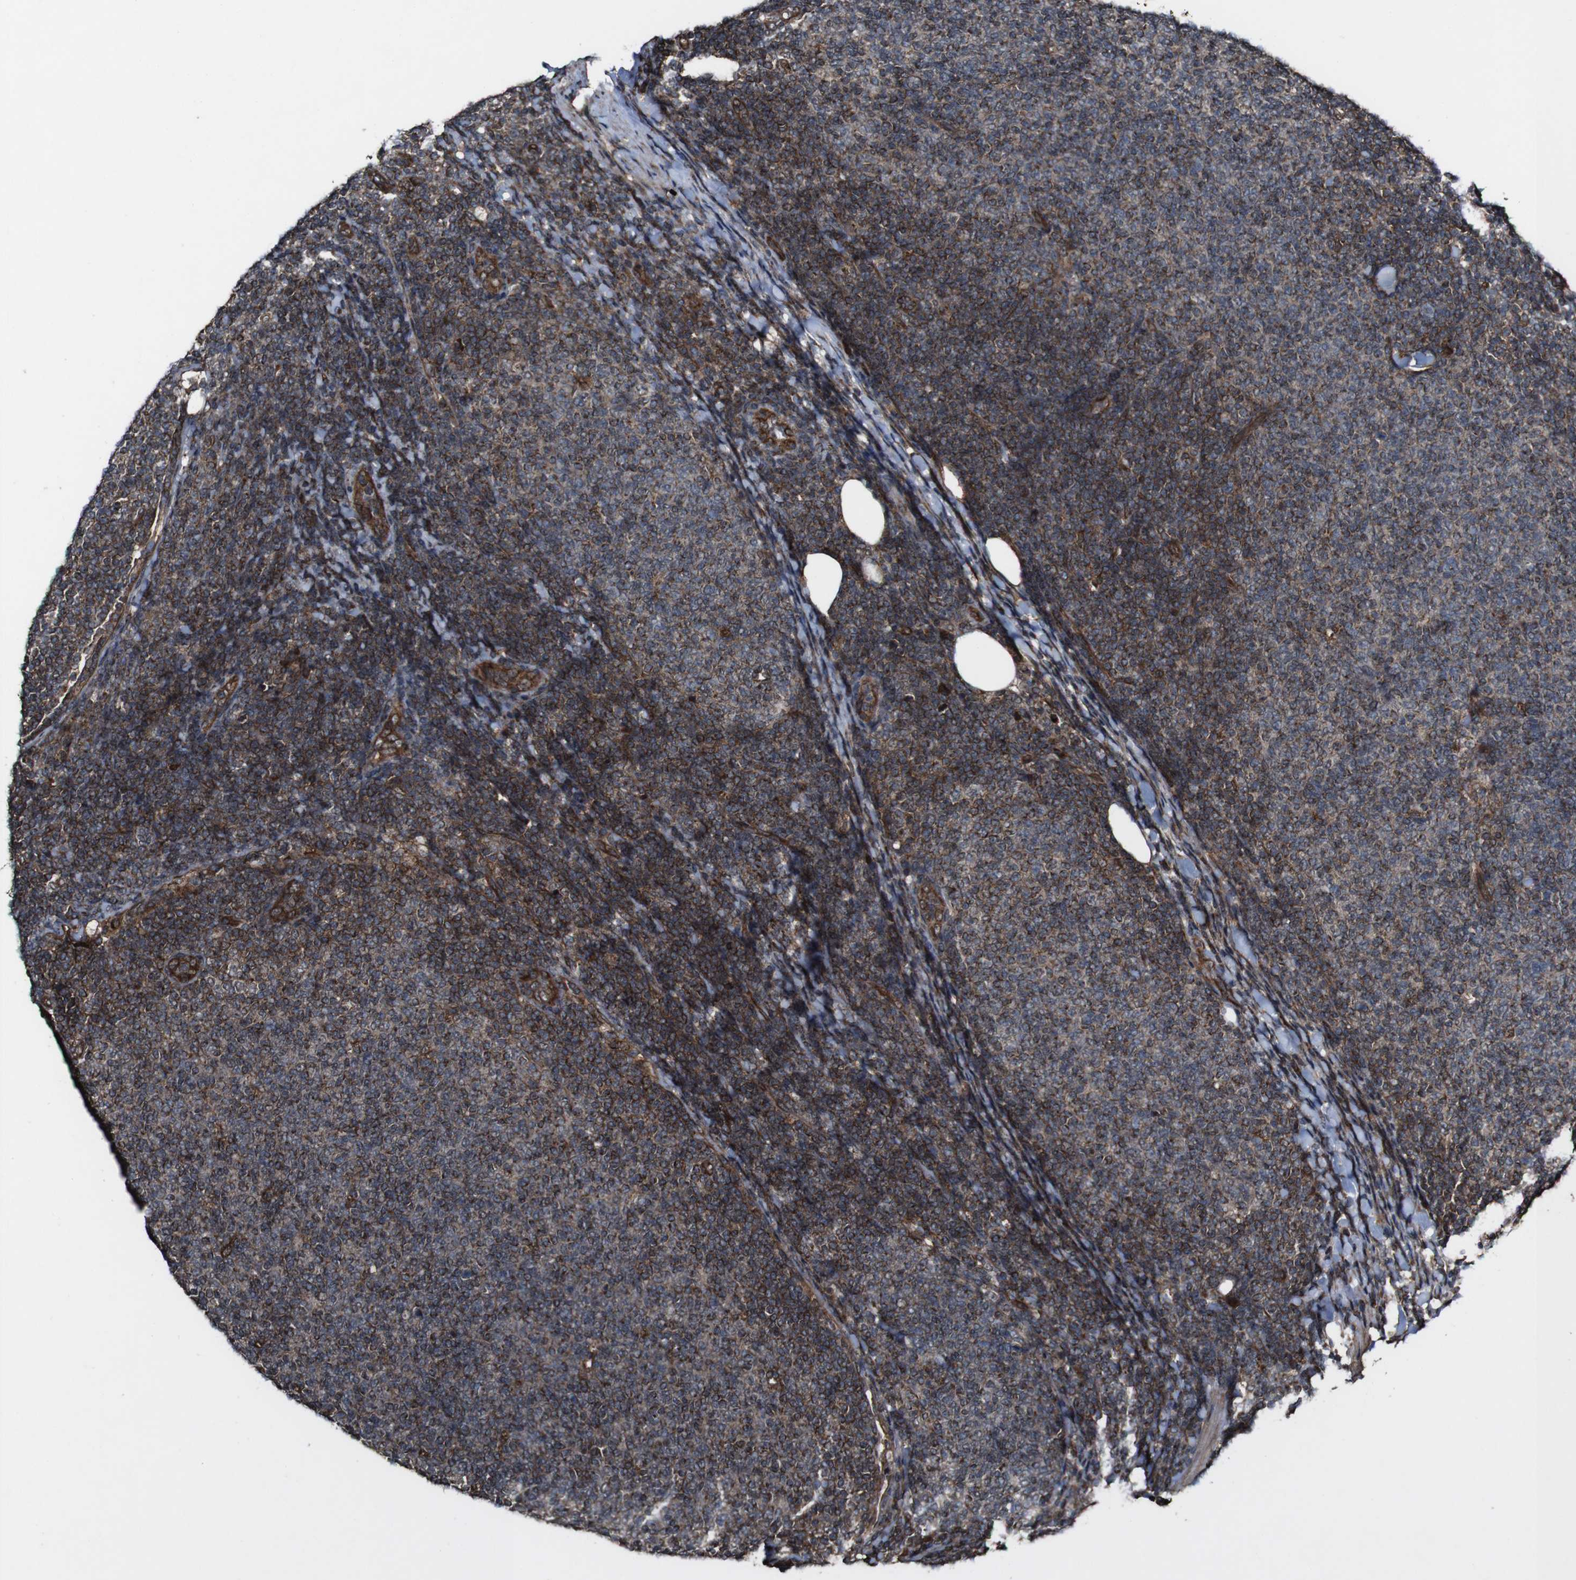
{"staining": {"intensity": "strong", "quantity": "25%-75%", "location": "cytoplasmic/membranous"}, "tissue": "lymphoma", "cell_type": "Tumor cells", "image_type": "cancer", "snomed": [{"axis": "morphology", "description": "Malignant lymphoma, non-Hodgkin's type, Low grade"}, {"axis": "topography", "description": "Lymph node"}], "caption": "Protein staining of lymphoma tissue exhibits strong cytoplasmic/membranous staining in approximately 25%-75% of tumor cells.", "gene": "BTN3A3", "patient": {"sex": "male", "age": 66}}